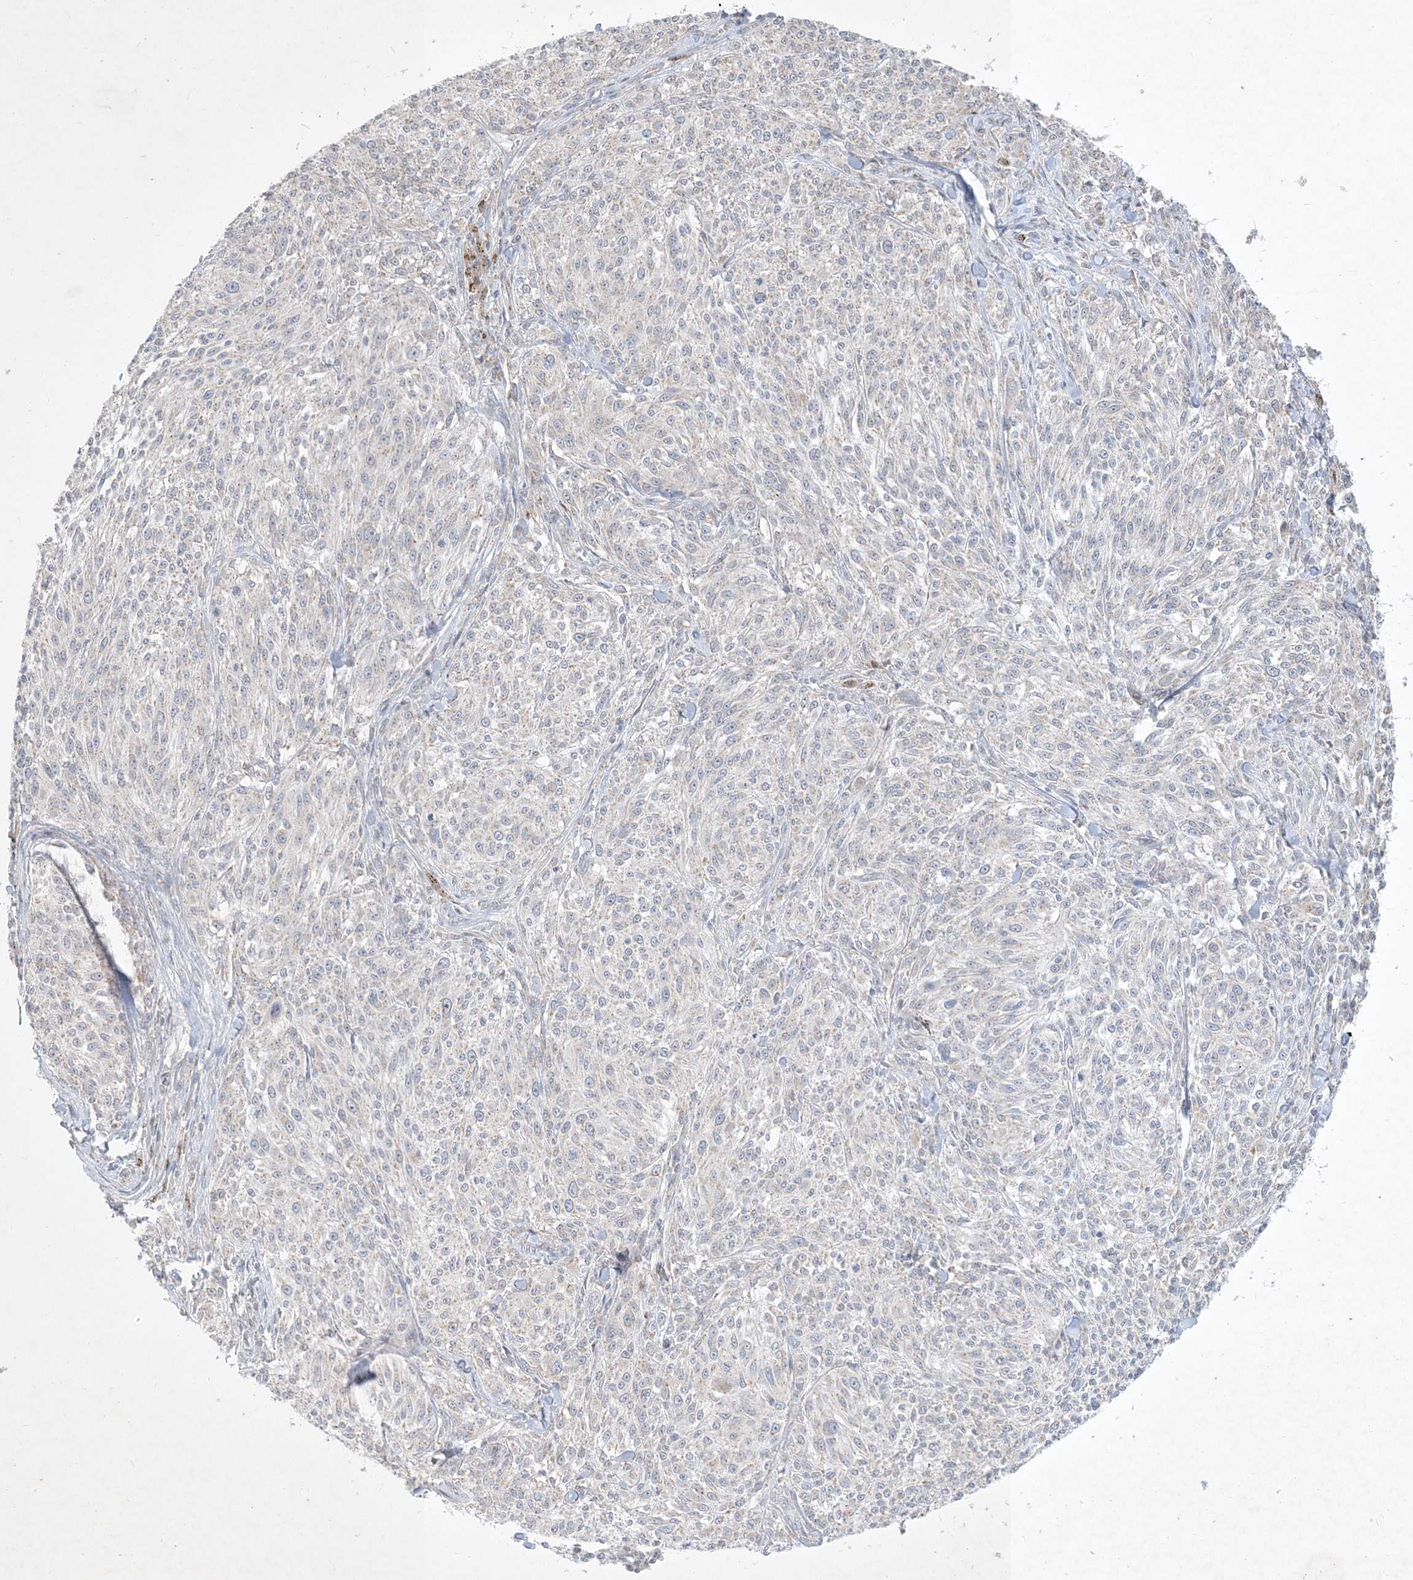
{"staining": {"intensity": "negative", "quantity": "none", "location": "none"}, "tissue": "melanoma", "cell_type": "Tumor cells", "image_type": "cancer", "snomed": [{"axis": "morphology", "description": "Malignant melanoma, NOS"}, {"axis": "topography", "description": "Skin of trunk"}], "caption": "This histopathology image is of melanoma stained with immunohistochemistry (IHC) to label a protein in brown with the nuclei are counter-stained blue. There is no expression in tumor cells.", "gene": "CCDC14", "patient": {"sex": "male", "age": 71}}